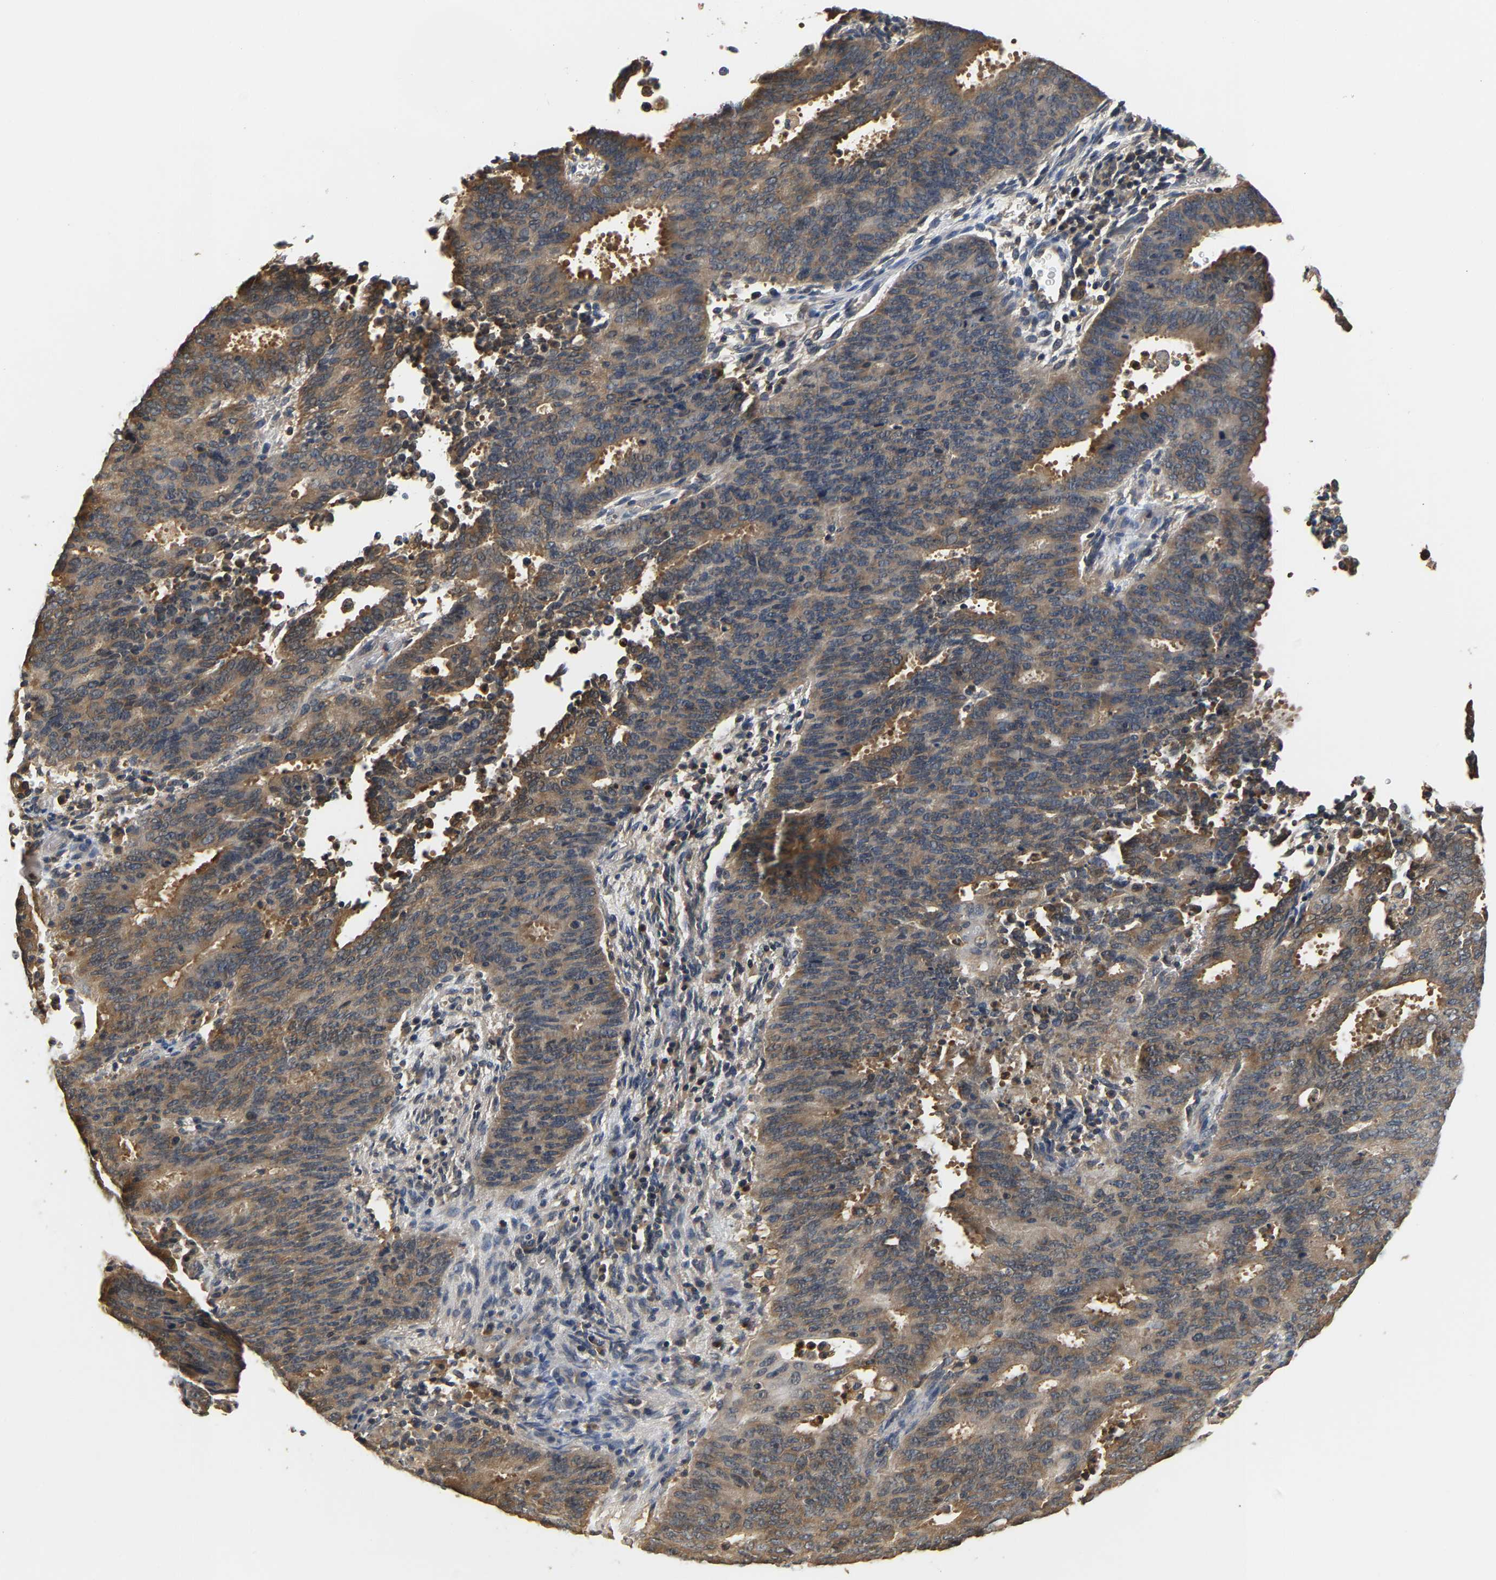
{"staining": {"intensity": "weak", "quantity": ">75%", "location": "cytoplasmic/membranous"}, "tissue": "cervical cancer", "cell_type": "Tumor cells", "image_type": "cancer", "snomed": [{"axis": "morphology", "description": "Adenocarcinoma, NOS"}, {"axis": "topography", "description": "Cervix"}], "caption": "Human adenocarcinoma (cervical) stained for a protein (brown) exhibits weak cytoplasmic/membranous positive staining in approximately >75% of tumor cells.", "gene": "GPI", "patient": {"sex": "female", "age": 44}}